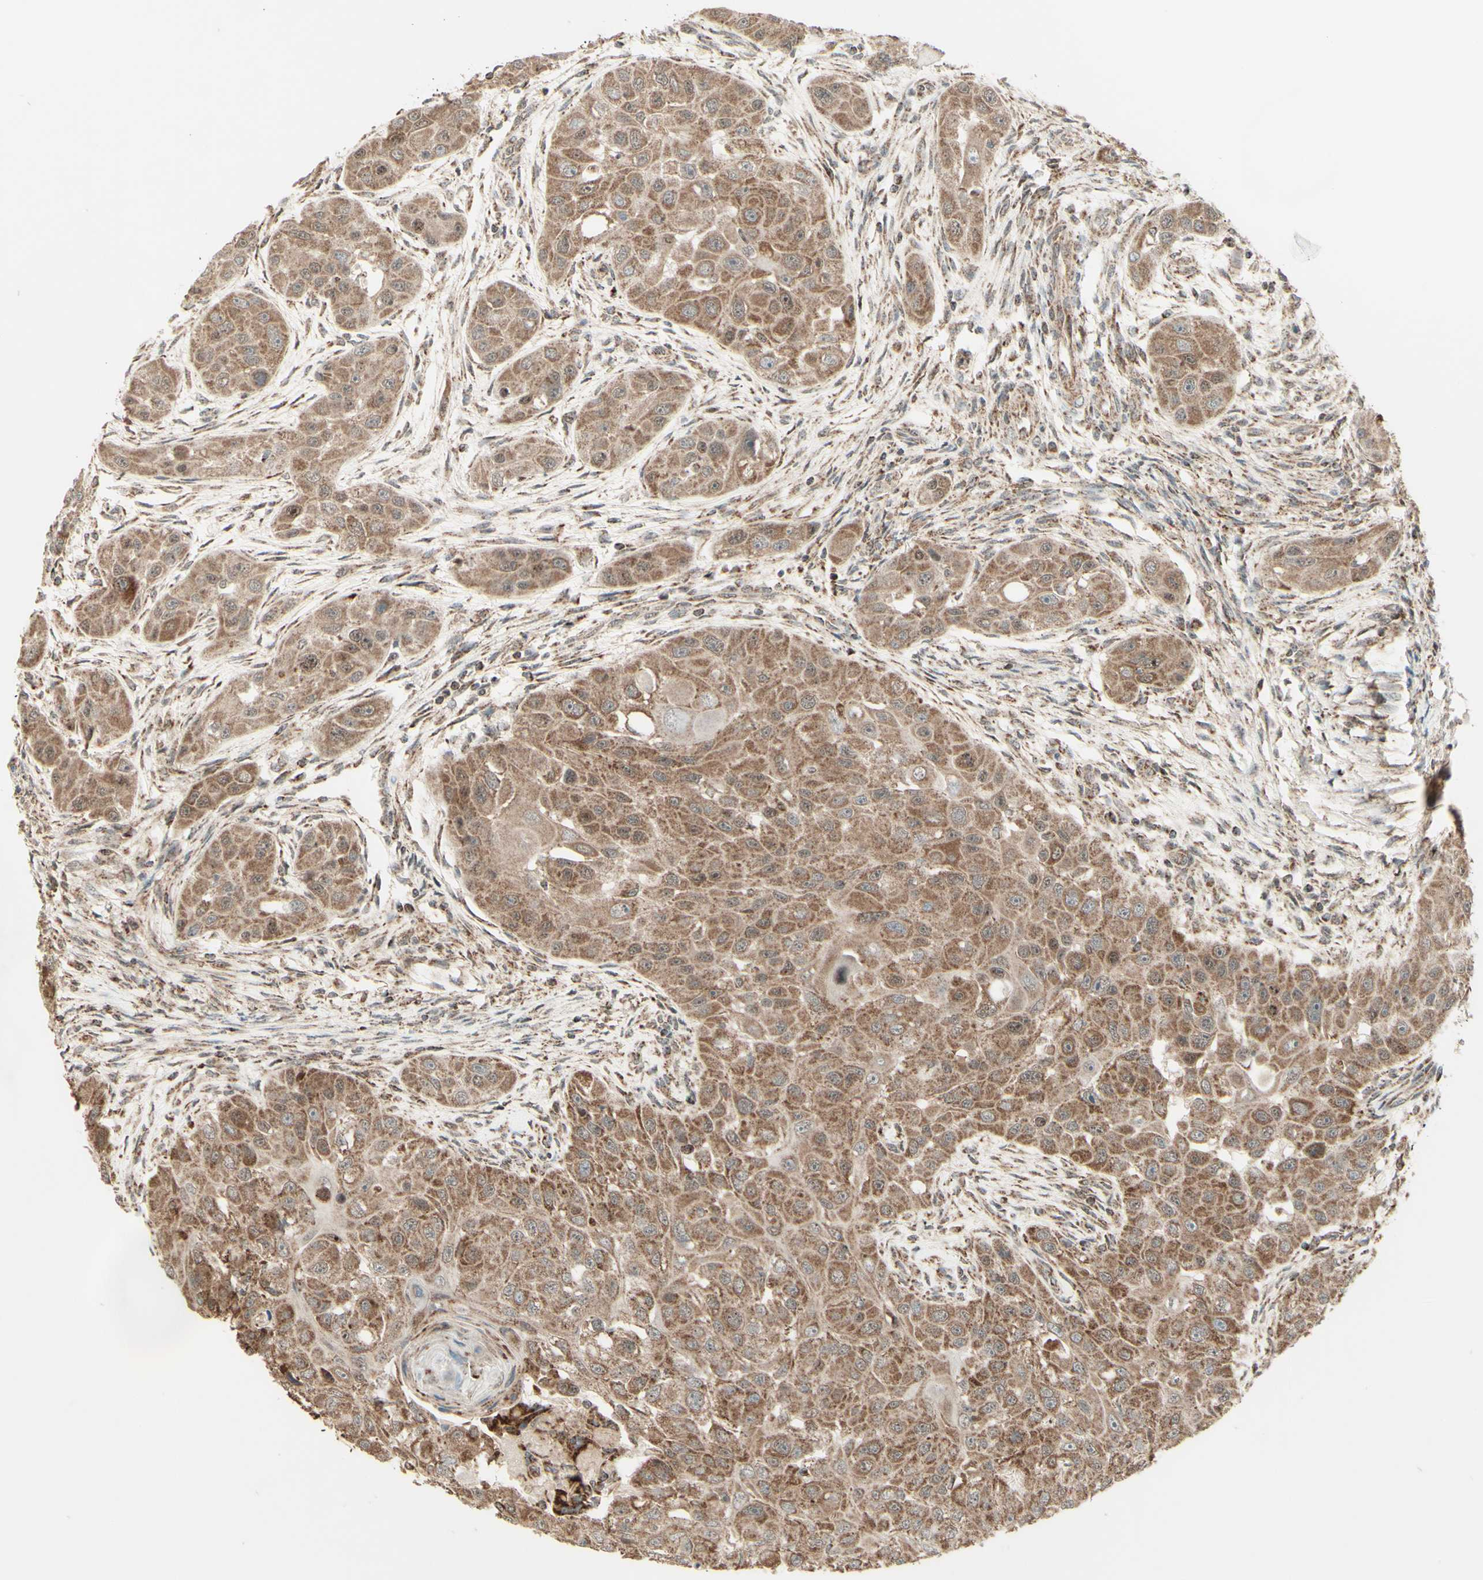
{"staining": {"intensity": "moderate", "quantity": ">75%", "location": "cytoplasmic/membranous"}, "tissue": "head and neck cancer", "cell_type": "Tumor cells", "image_type": "cancer", "snomed": [{"axis": "morphology", "description": "Normal tissue, NOS"}, {"axis": "morphology", "description": "Squamous cell carcinoma, NOS"}, {"axis": "topography", "description": "Skeletal muscle"}, {"axis": "topography", "description": "Head-Neck"}], "caption": "Protein staining exhibits moderate cytoplasmic/membranous positivity in about >75% of tumor cells in squamous cell carcinoma (head and neck).", "gene": "DHRS3", "patient": {"sex": "male", "age": 51}}